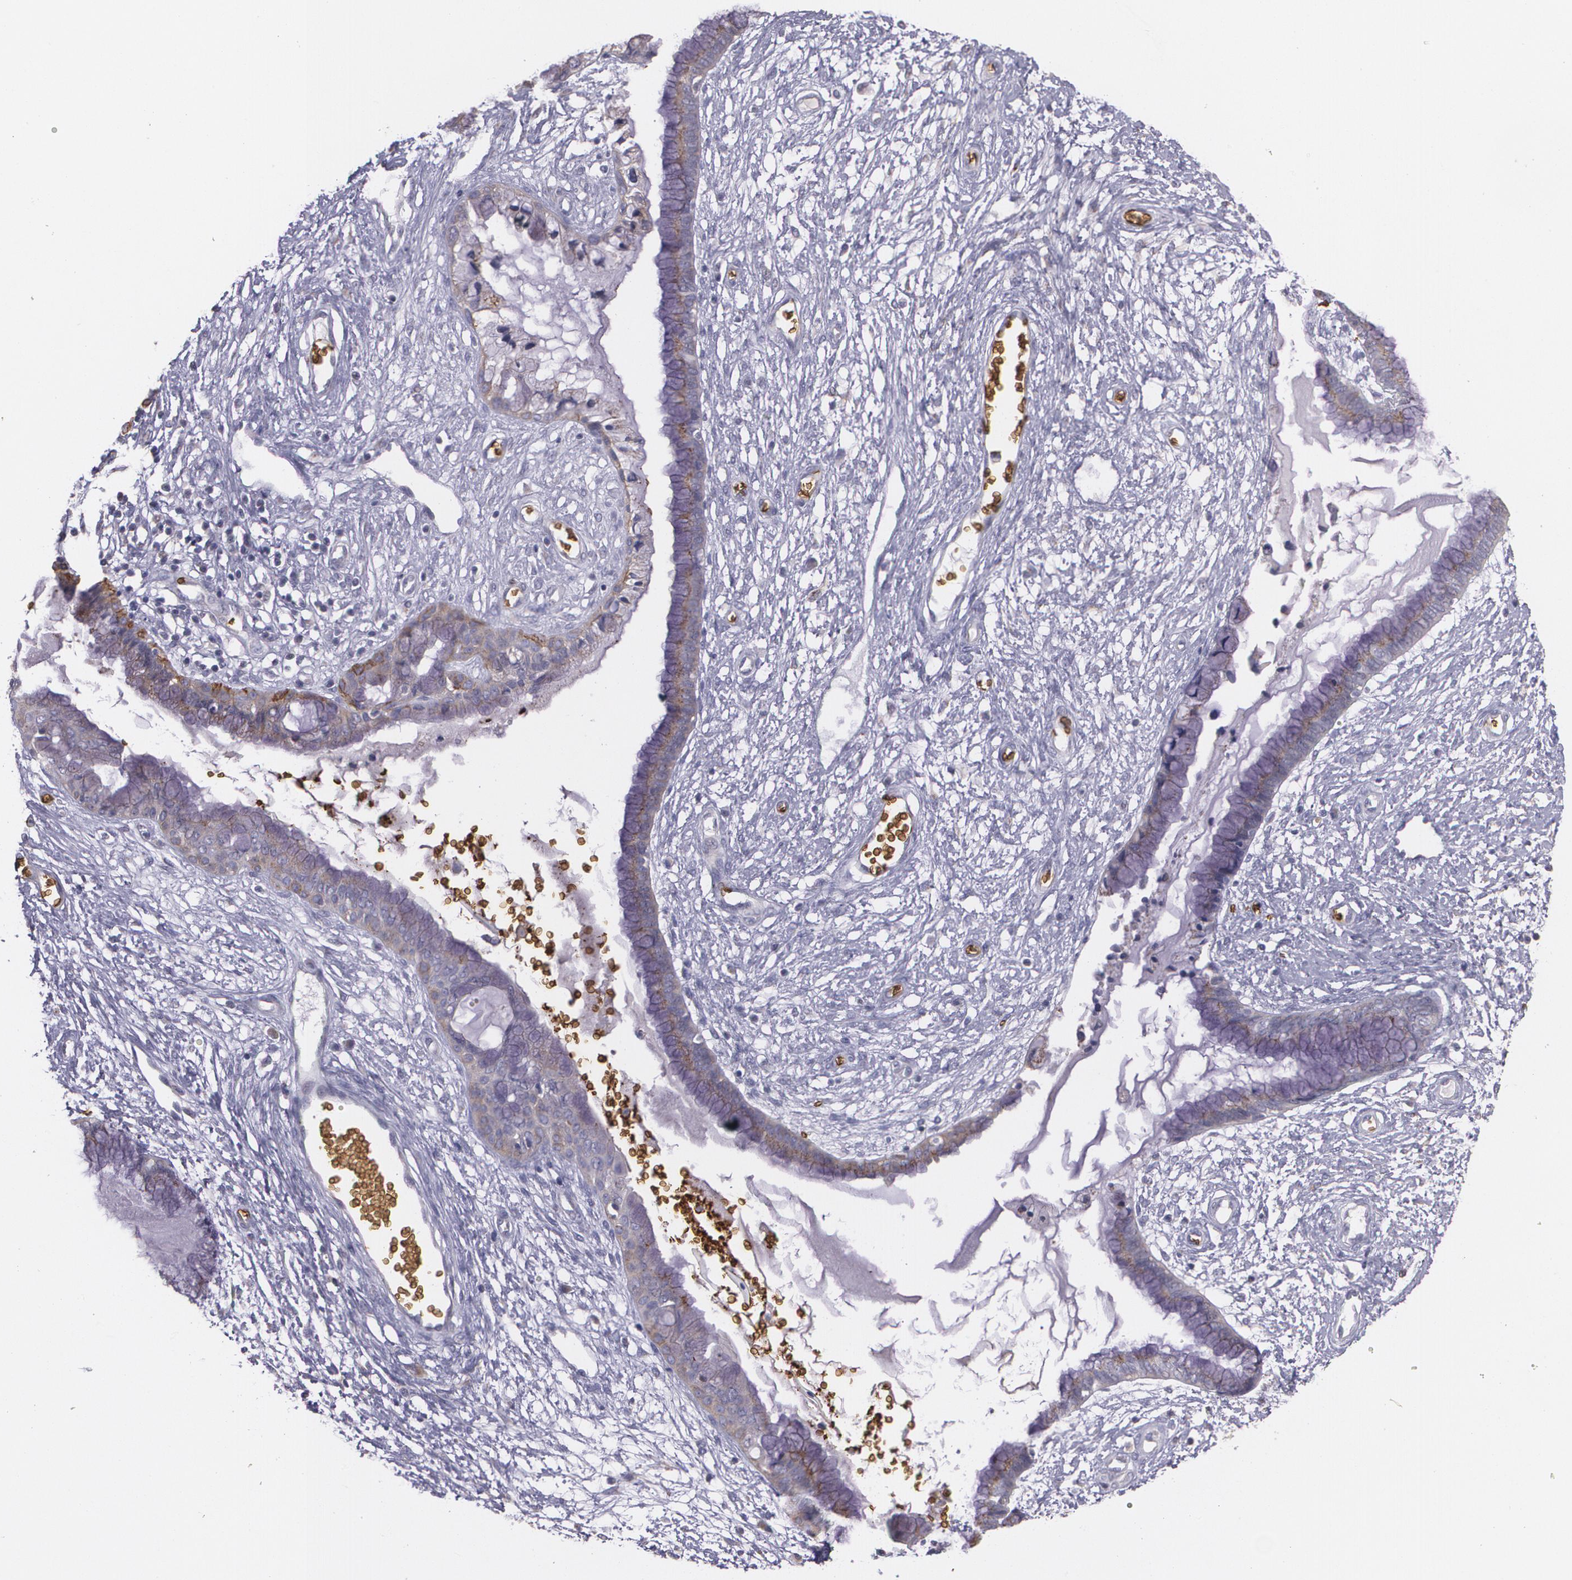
{"staining": {"intensity": "moderate", "quantity": ">75%", "location": "cytoplasmic/membranous"}, "tissue": "cervix", "cell_type": "Glandular cells", "image_type": "normal", "snomed": [{"axis": "morphology", "description": "Normal tissue, NOS"}, {"axis": "topography", "description": "Cervix"}], "caption": "Protein positivity by IHC exhibits moderate cytoplasmic/membranous positivity in about >75% of glandular cells in benign cervix.", "gene": "SLC2A1", "patient": {"sex": "female", "age": 55}}